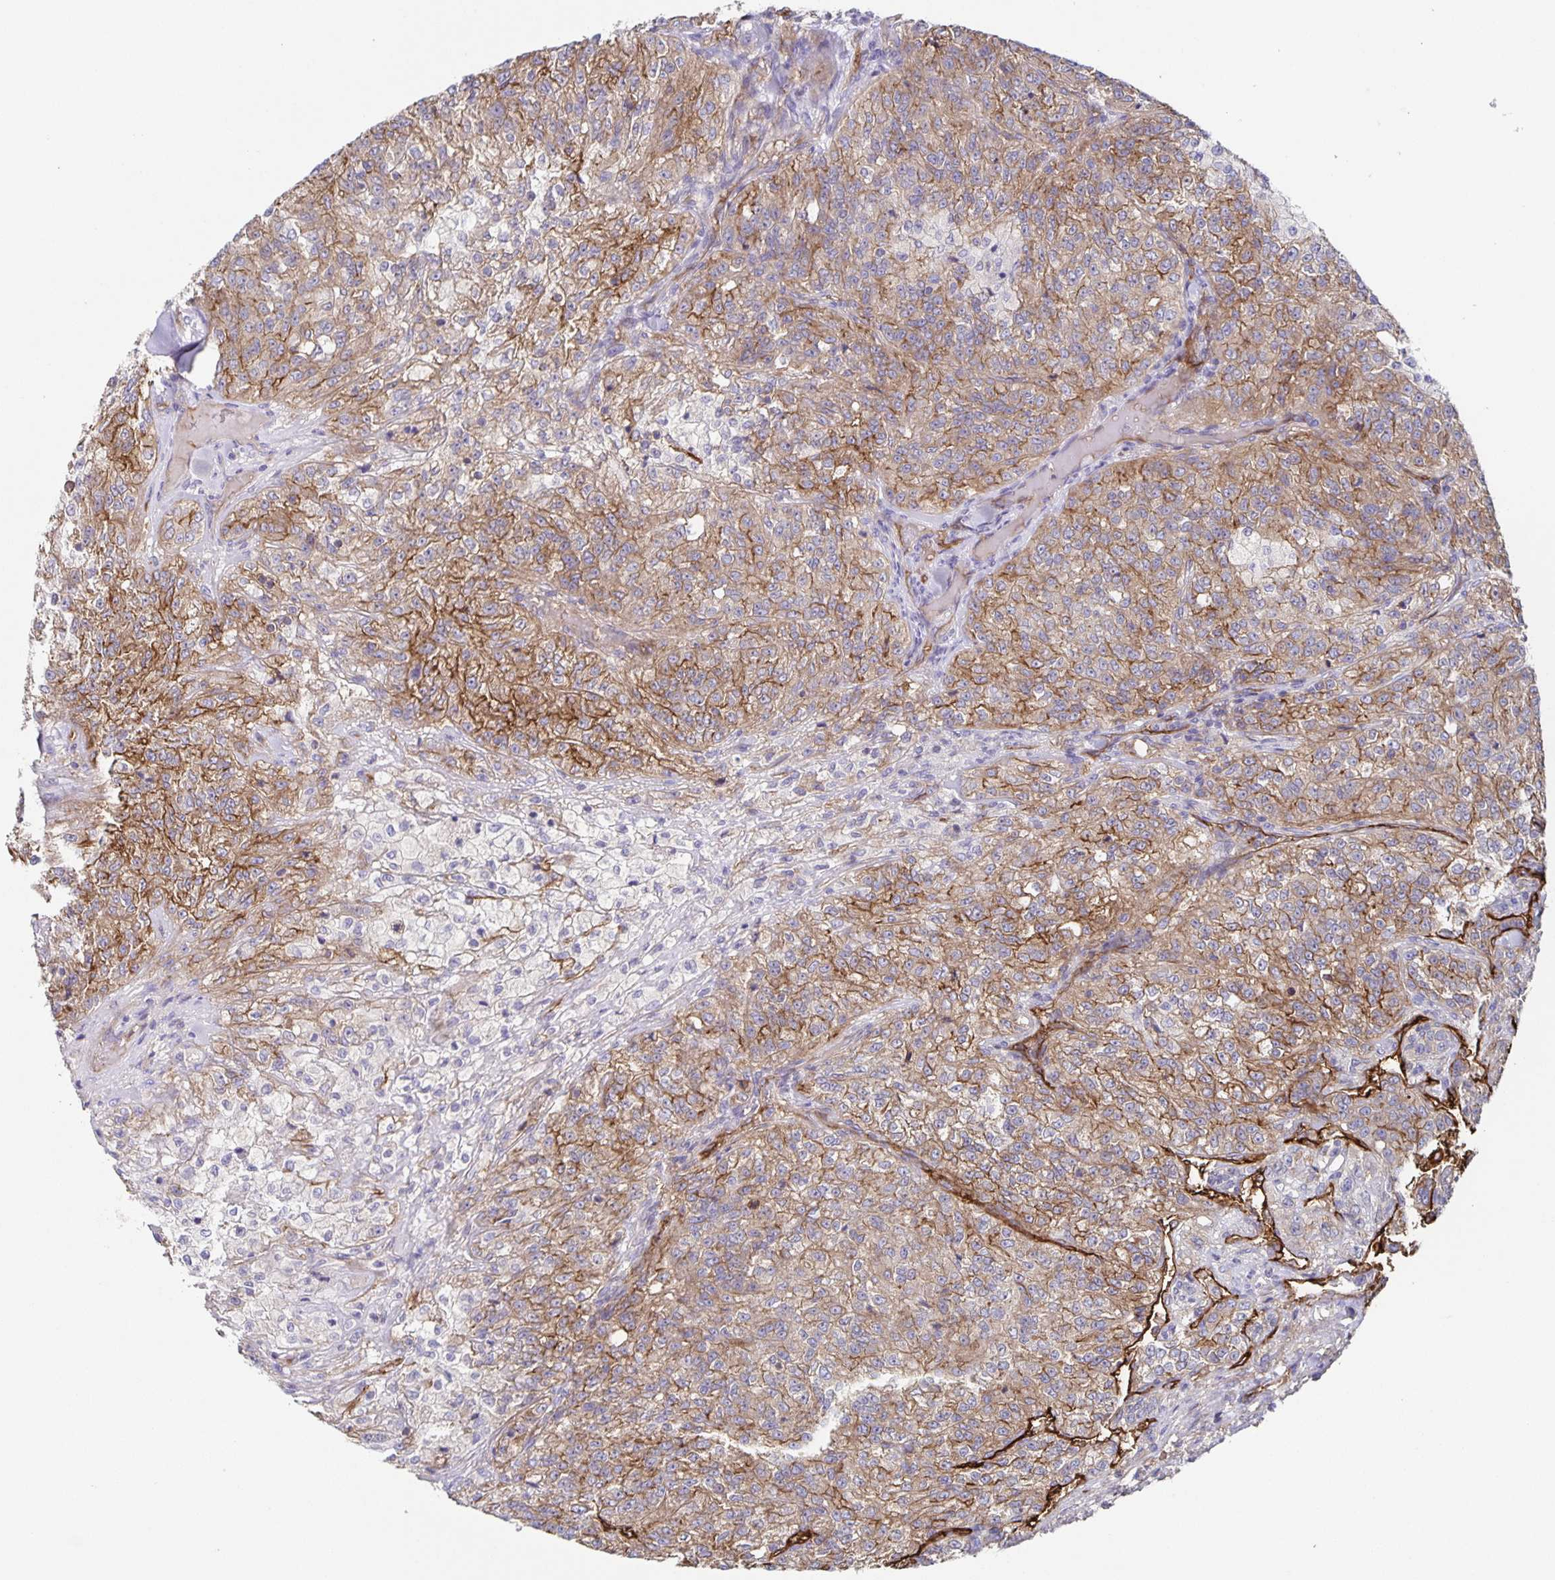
{"staining": {"intensity": "weak", "quantity": ">75%", "location": "cytoplasmic/membranous"}, "tissue": "renal cancer", "cell_type": "Tumor cells", "image_type": "cancer", "snomed": [{"axis": "morphology", "description": "Adenocarcinoma, NOS"}, {"axis": "topography", "description": "Kidney"}], "caption": "Immunohistochemical staining of human renal cancer shows weak cytoplasmic/membranous protein staining in approximately >75% of tumor cells.", "gene": "ITGA2", "patient": {"sex": "female", "age": 63}}